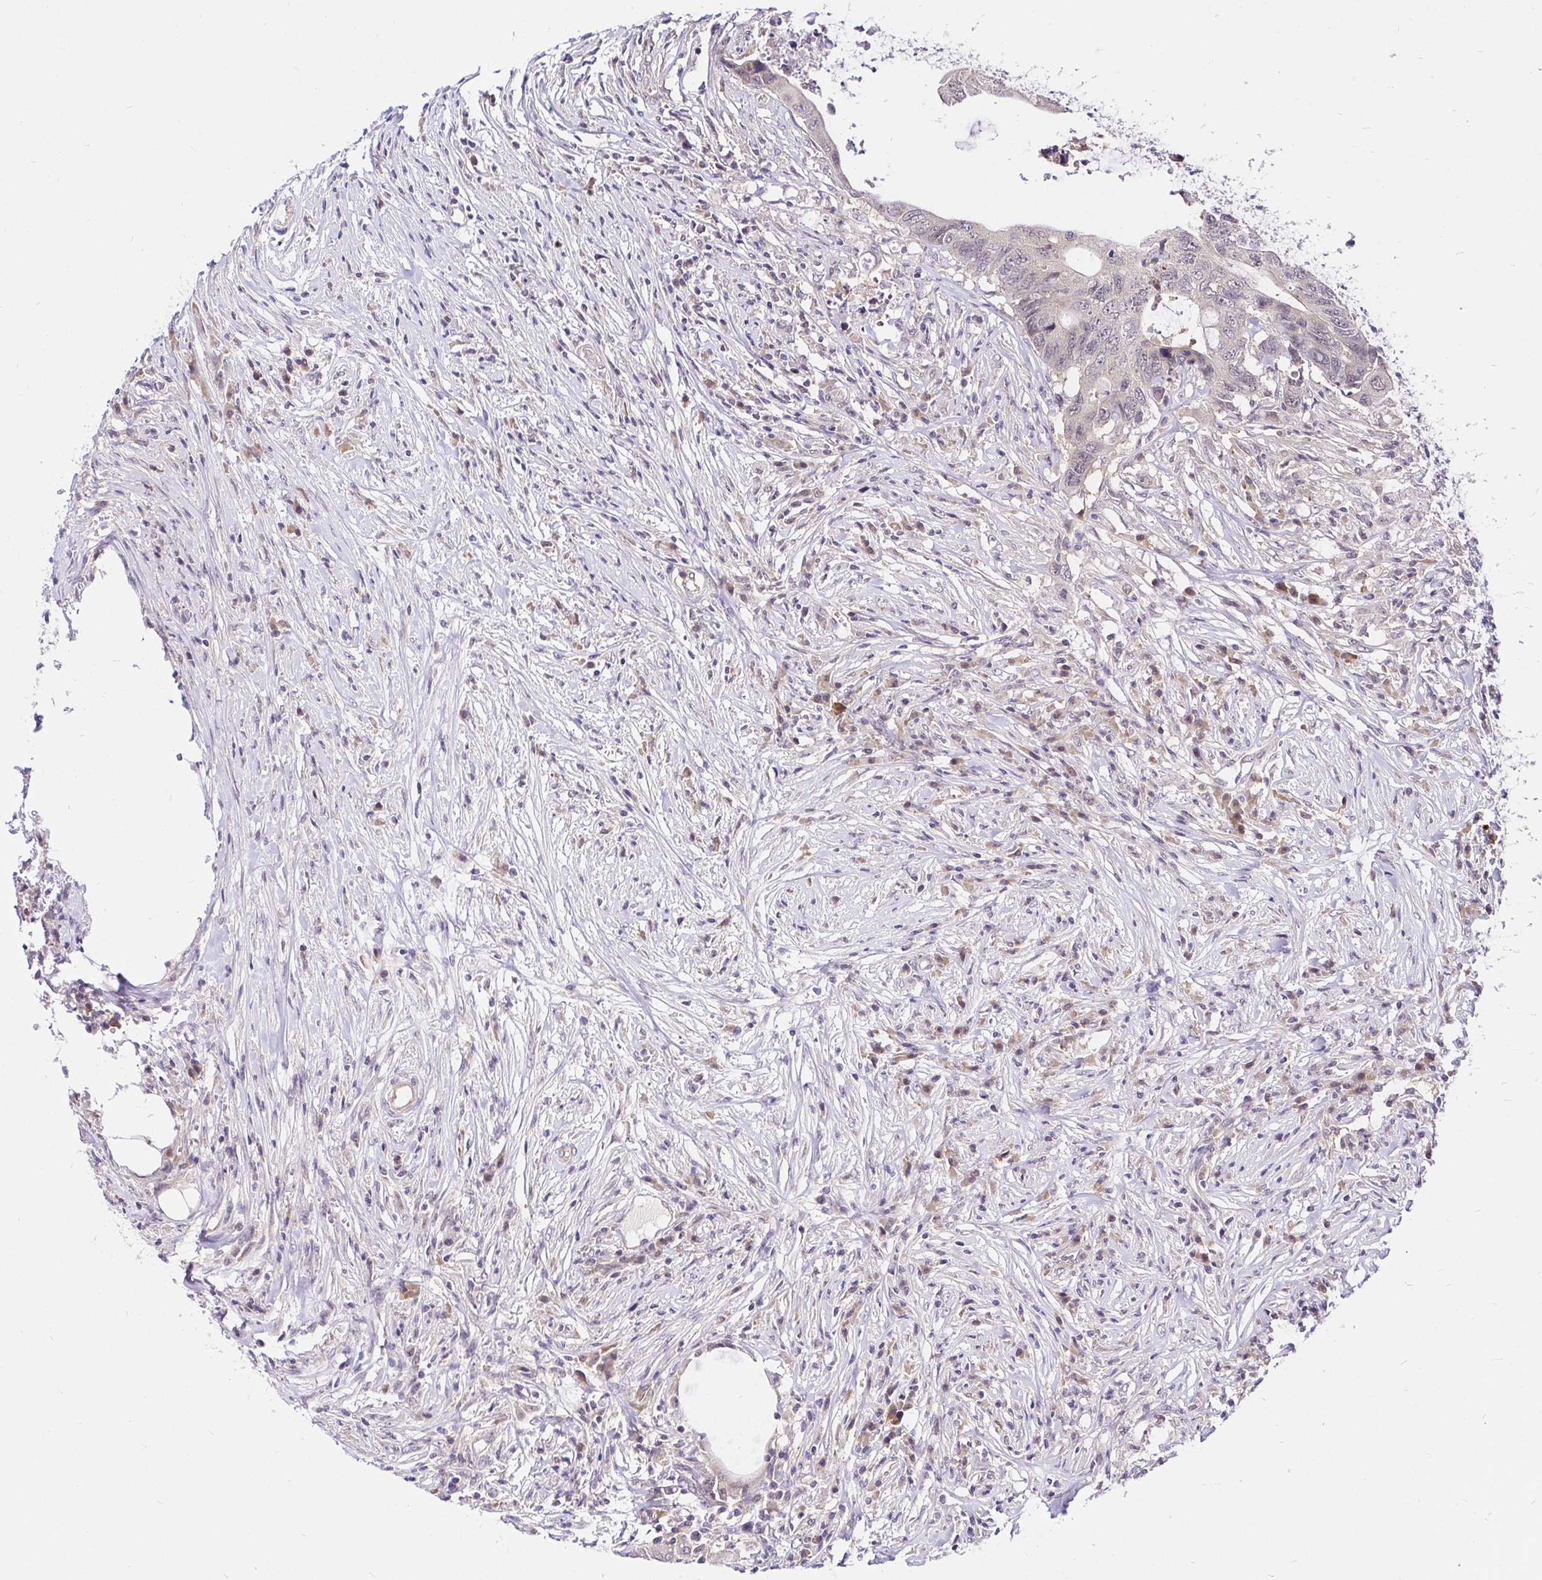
{"staining": {"intensity": "weak", "quantity": "25%-75%", "location": "cytoplasmic/membranous,nuclear"}, "tissue": "colorectal cancer", "cell_type": "Tumor cells", "image_type": "cancer", "snomed": [{"axis": "morphology", "description": "Adenocarcinoma, NOS"}, {"axis": "topography", "description": "Colon"}], "caption": "Human colorectal adenocarcinoma stained with a protein marker exhibits weak staining in tumor cells.", "gene": "UBE2M", "patient": {"sex": "male", "age": 71}}